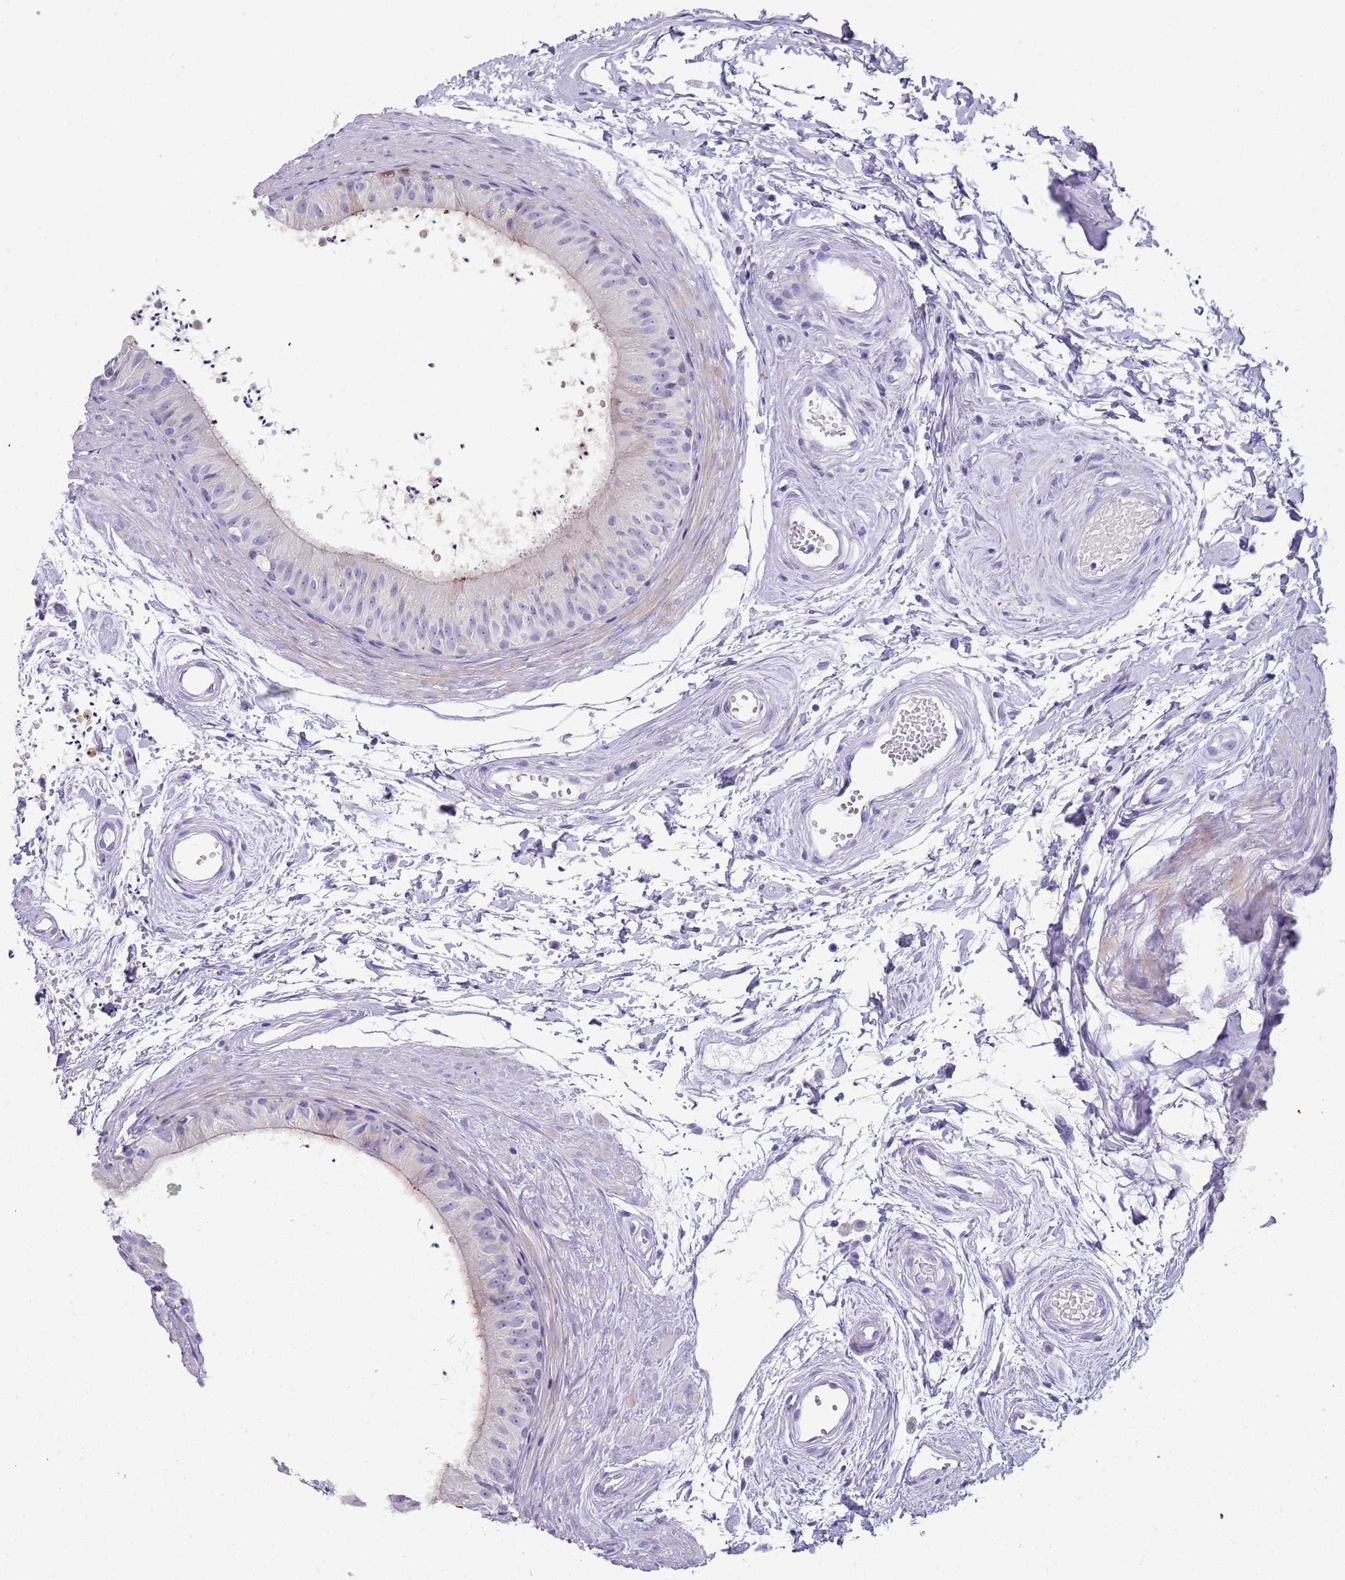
{"staining": {"intensity": "moderate", "quantity": "<25%", "location": "cytoplasmic/membranous"}, "tissue": "epididymis", "cell_type": "Glandular cells", "image_type": "normal", "snomed": [{"axis": "morphology", "description": "Normal tissue, NOS"}, {"axis": "topography", "description": "Epididymis"}], "caption": "Benign epididymis was stained to show a protein in brown. There is low levels of moderate cytoplasmic/membranous positivity in about <25% of glandular cells. The staining was performed using DAB, with brown indicating positive protein expression. Nuclei are stained blue with hematoxylin.", "gene": "ENSG00000271254", "patient": {"sex": "male", "age": 56}}